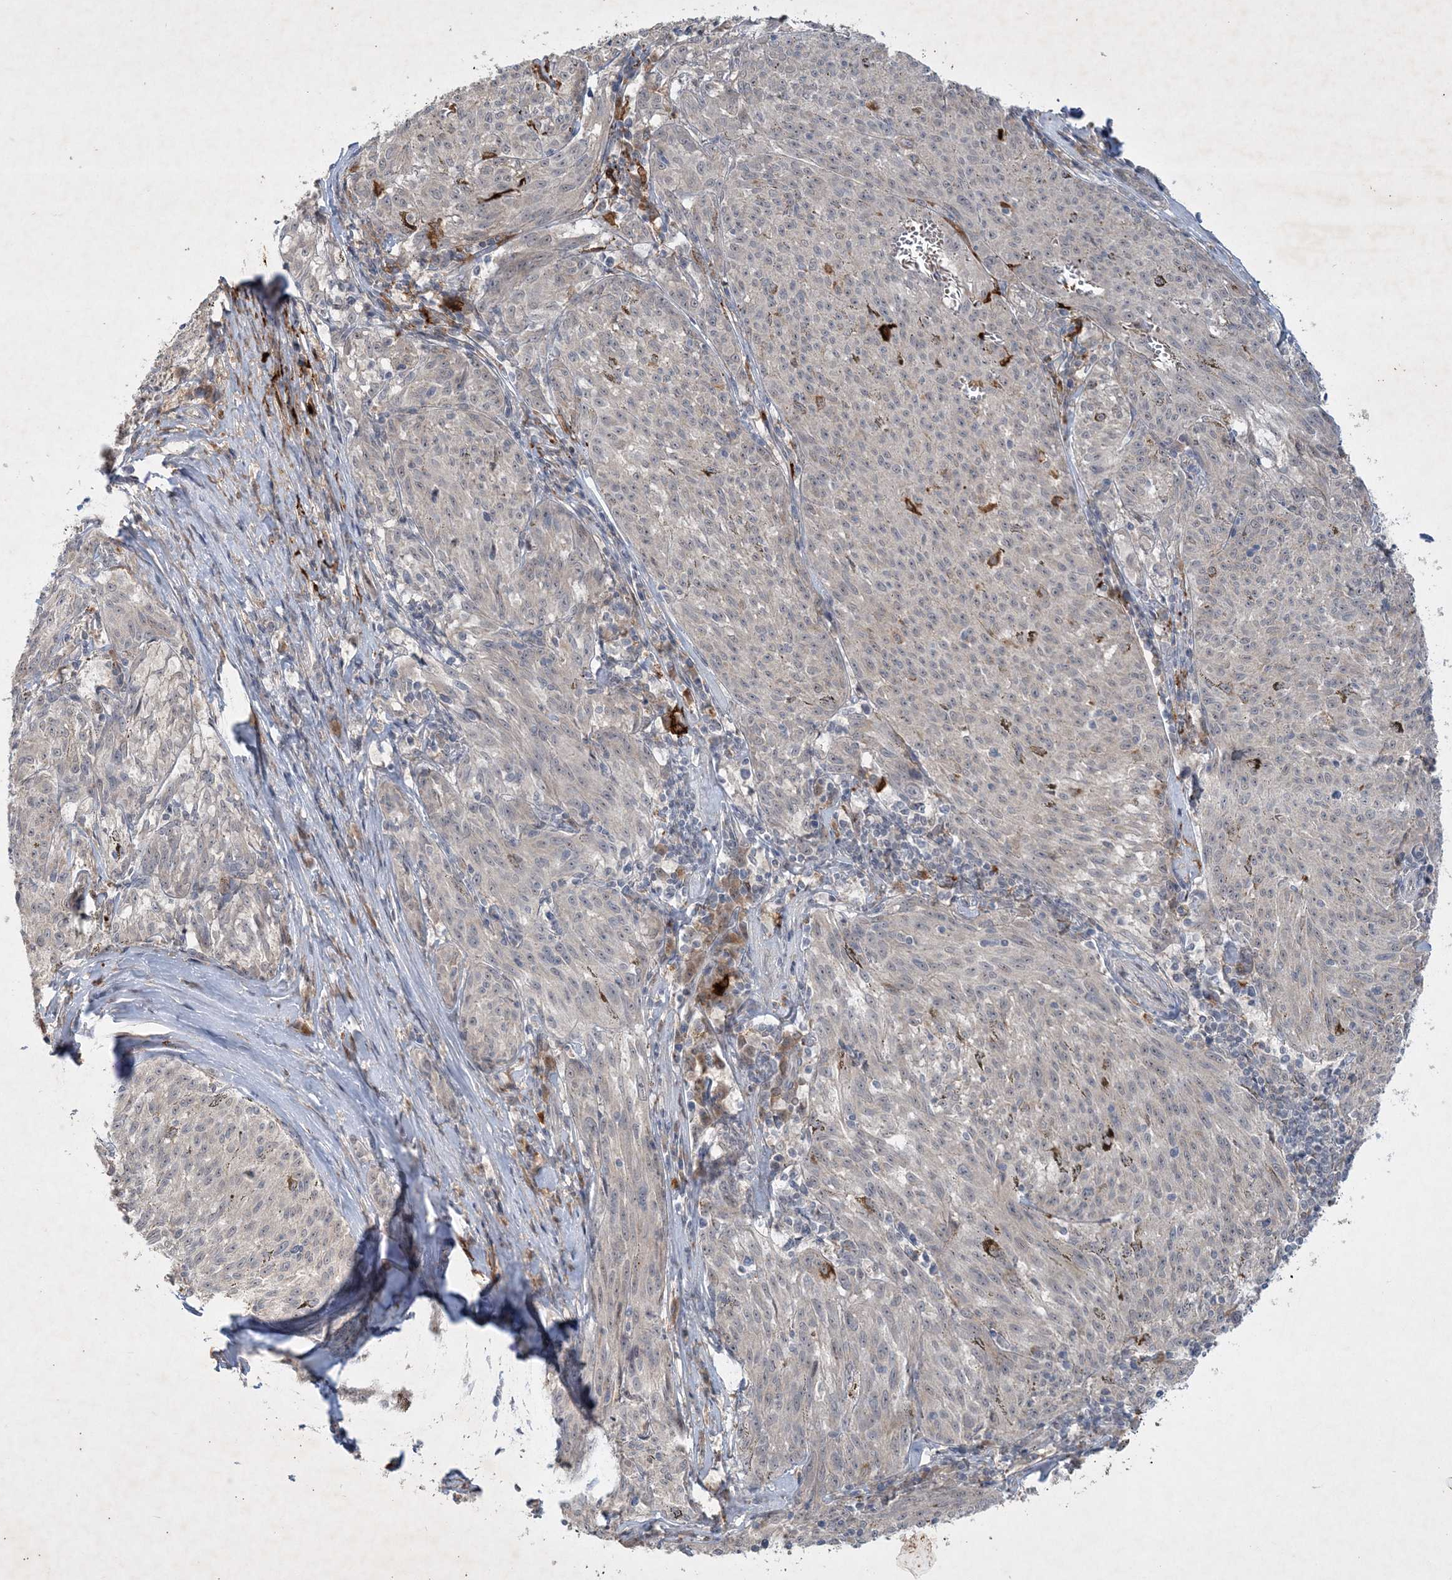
{"staining": {"intensity": "negative", "quantity": "none", "location": "none"}, "tissue": "melanoma", "cell_type": "Tumor cells", "image_type": "cancer", "snomed": [{"axis": "morphology", "description": "Malignant melanoma, NOS"}, {"axis": "topography", "description": "Skin"}], "caption": "There is no significant positivity in tumor cells of malignant melanoma. (Brightfield microscopy of DAB (3,3'-diaminobenzidine) immunohistochemistry (IHC) at high magnification).", "gene": "THG1L", "patient": {"sex": "female", "age": 72}}